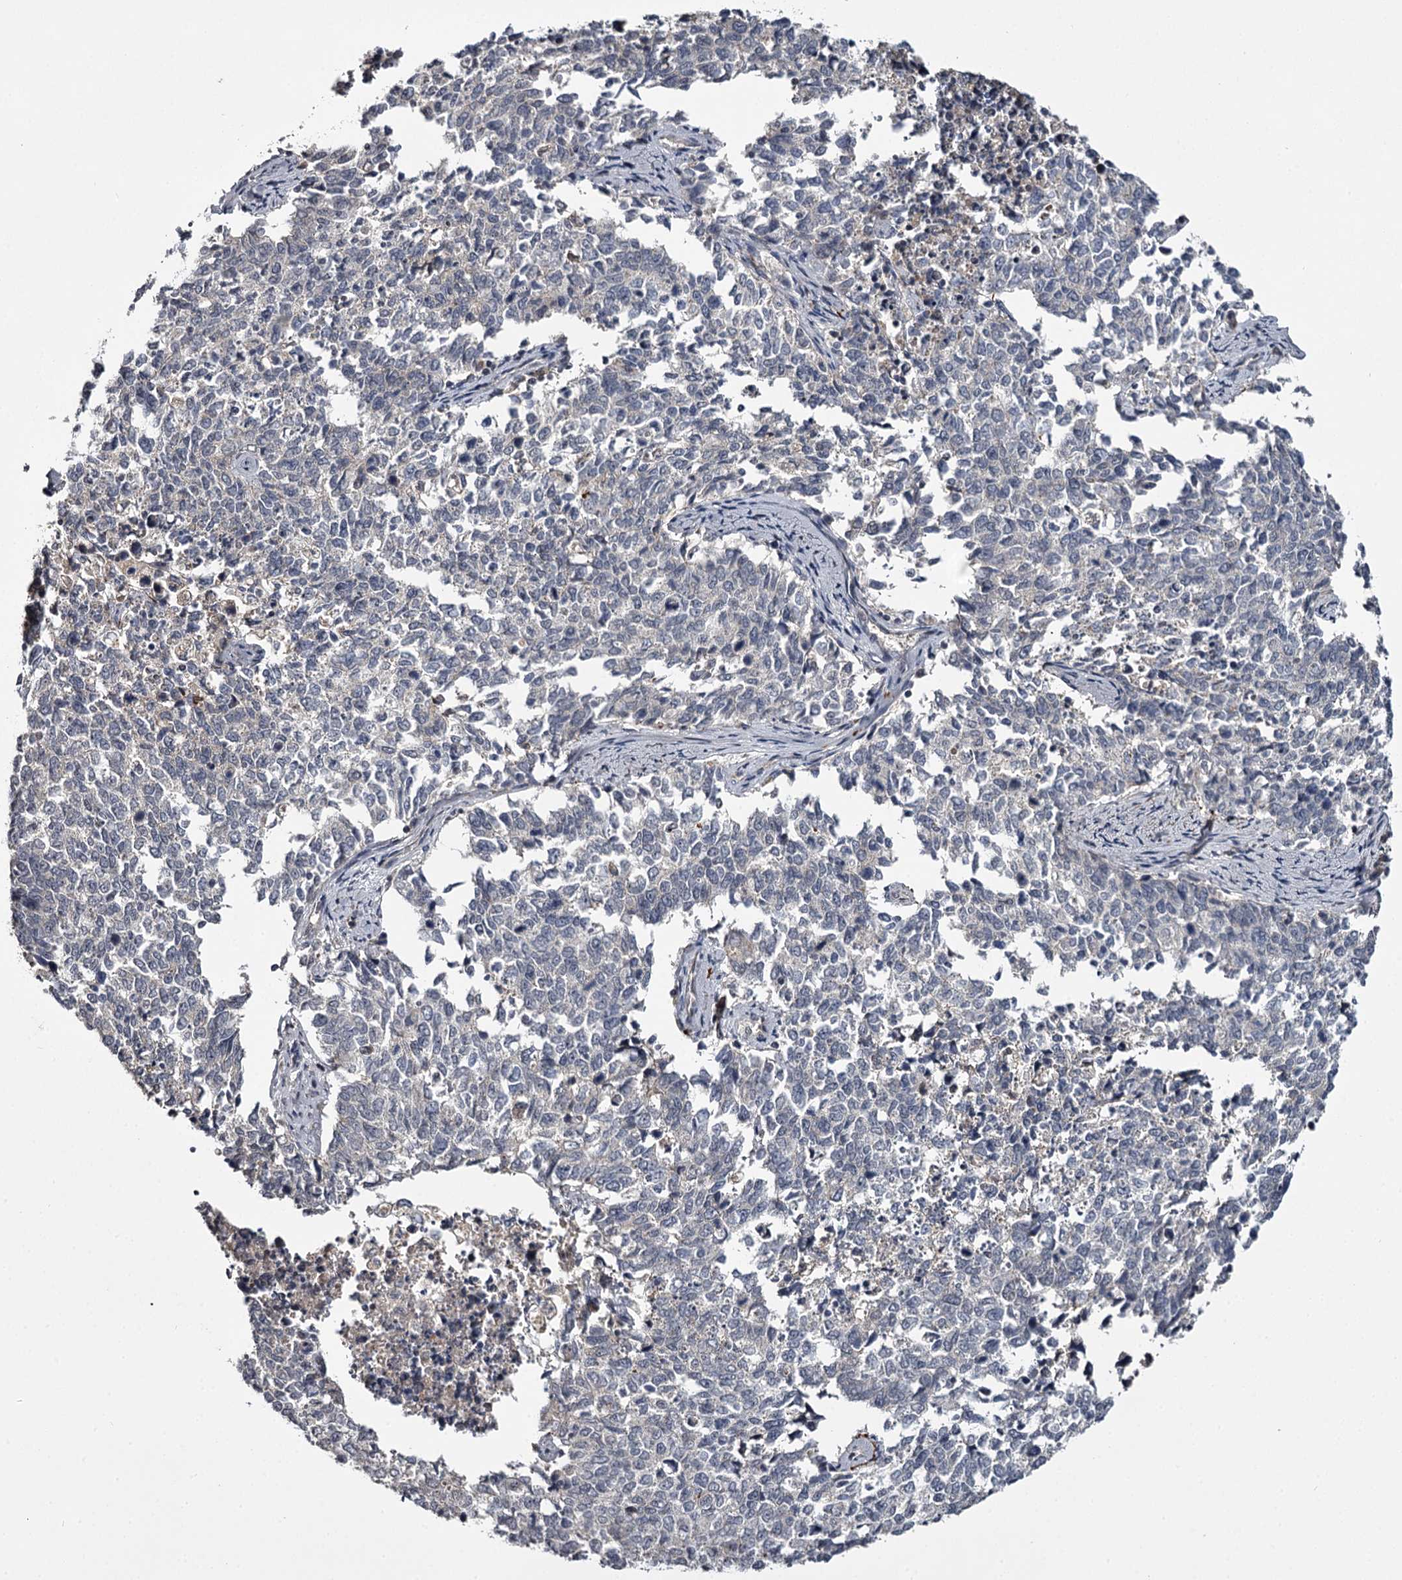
{"staining": {"intensity": "negative", "quantity": "none", "location": "none"}, "tissue": "cervical cancer", "cell_type": "Tumor cells", "image_type": "cancer", "snomed": [{"axis": "morphology", "description": "Squamous cell carcinoma, NOS"}, {"axis": "topography", "description": "Cervix"}], "caption": "Immunohistochemistry (IHC) of human cervical cancer (squamous cell carcinoma) demonstrates no staining in tumor cells. (DAB IHC visualized using brightfield microscopy, high magnification).", "gene": "CWF19L2", "patient": {"sex": "female", "age": 63}}